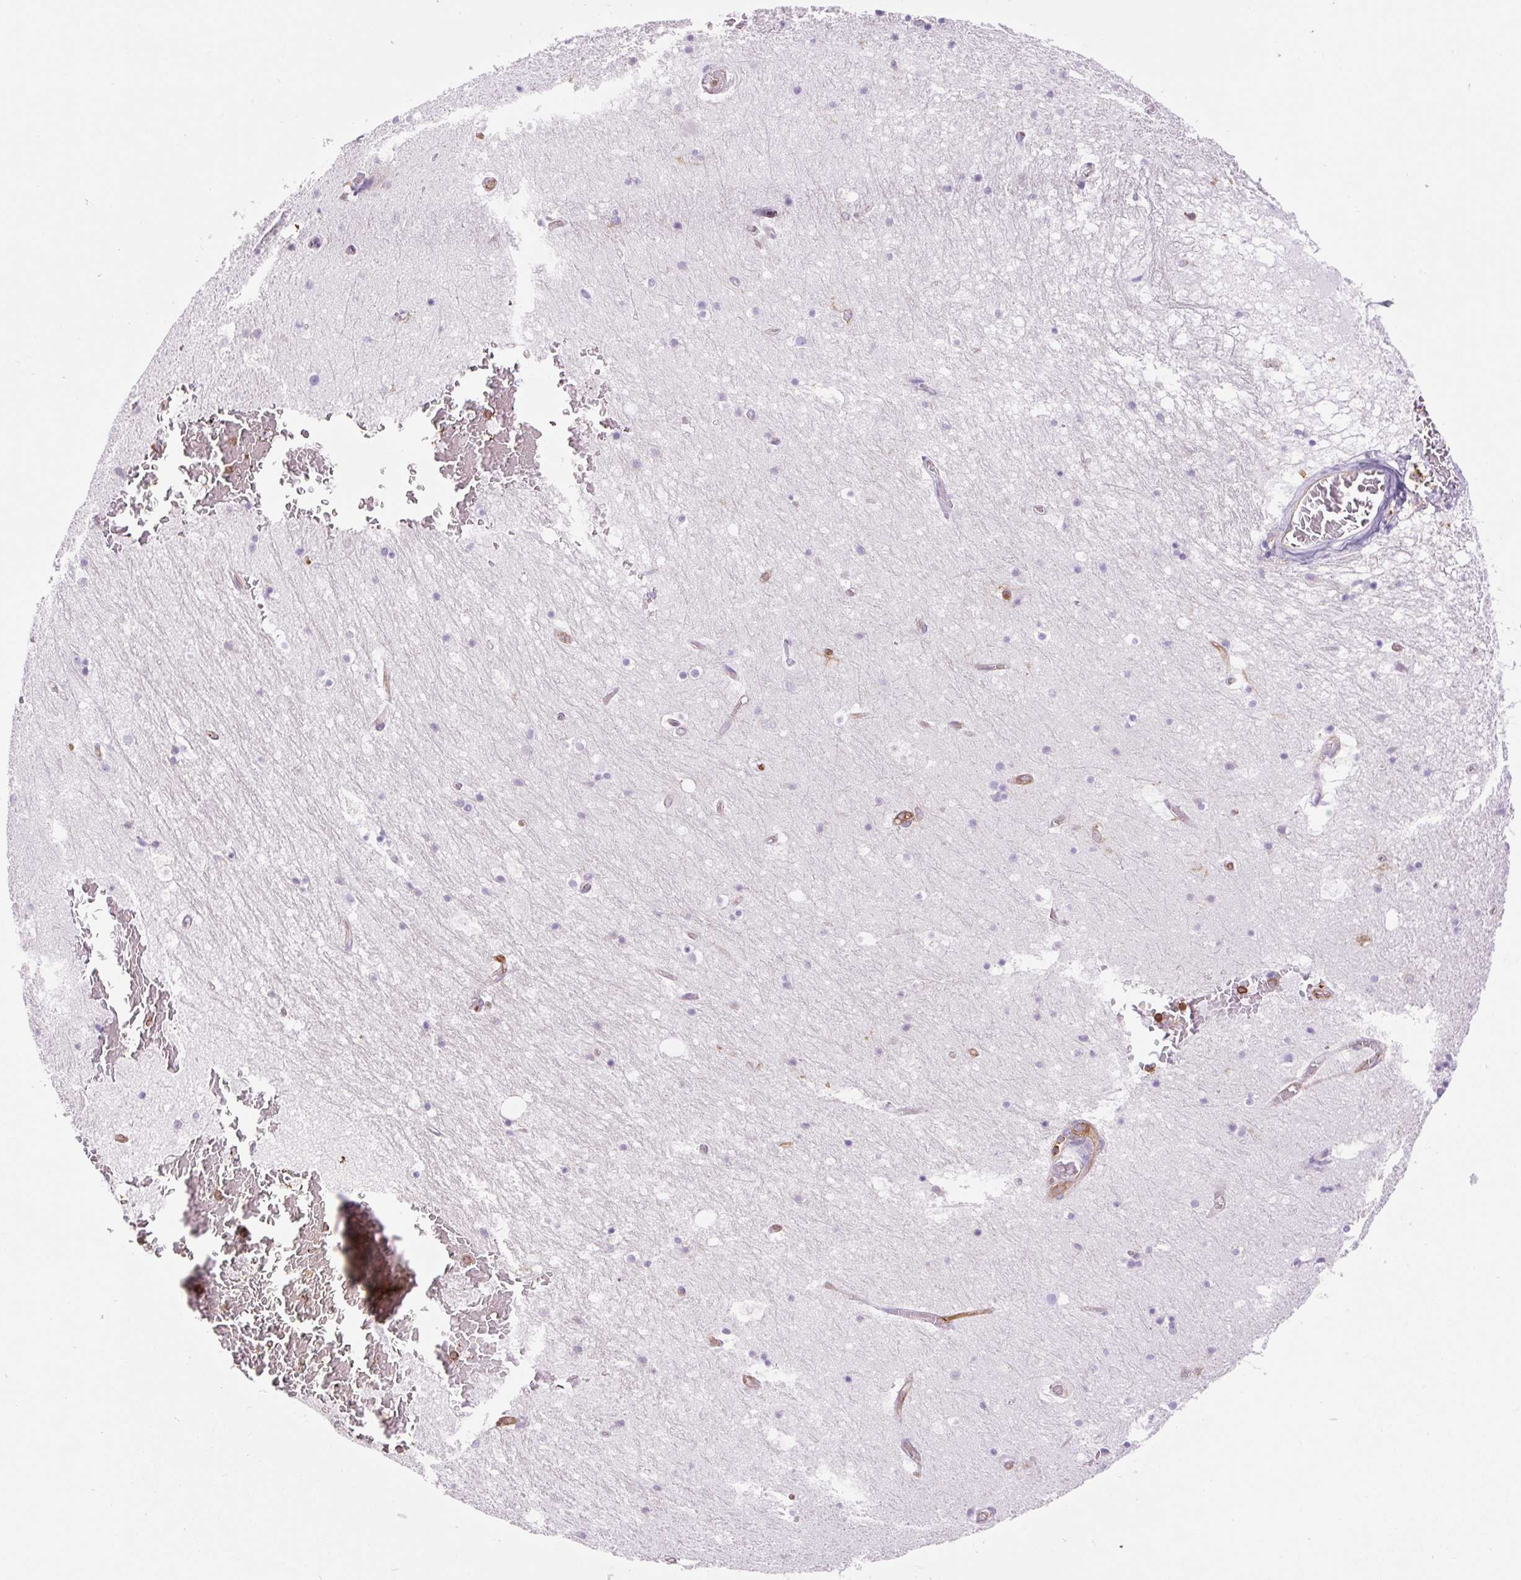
{"staining": {"intensity": "moderate", "quantity": "<25%", "location": "cytoplasmic/membranous,nuclear"}, "tissue": "hippocampus", "cell_type": "Glial cells", "image_type": "normal", "snomed": [{"axis": "morphology", "description": "Normal tissue, NOS"}, {"axis": "topography", "description": "Hippocampus"}], "caption": "This histopathology image demonstrates immunohistochemistry (IHC) staining of benign human hippocampus, with low moderate cytoplasmic/membranous,nuclear positivity in about <25% of glial cells.", "gene": "DNM2", "patient": {"sex": "female", "age": 52}}